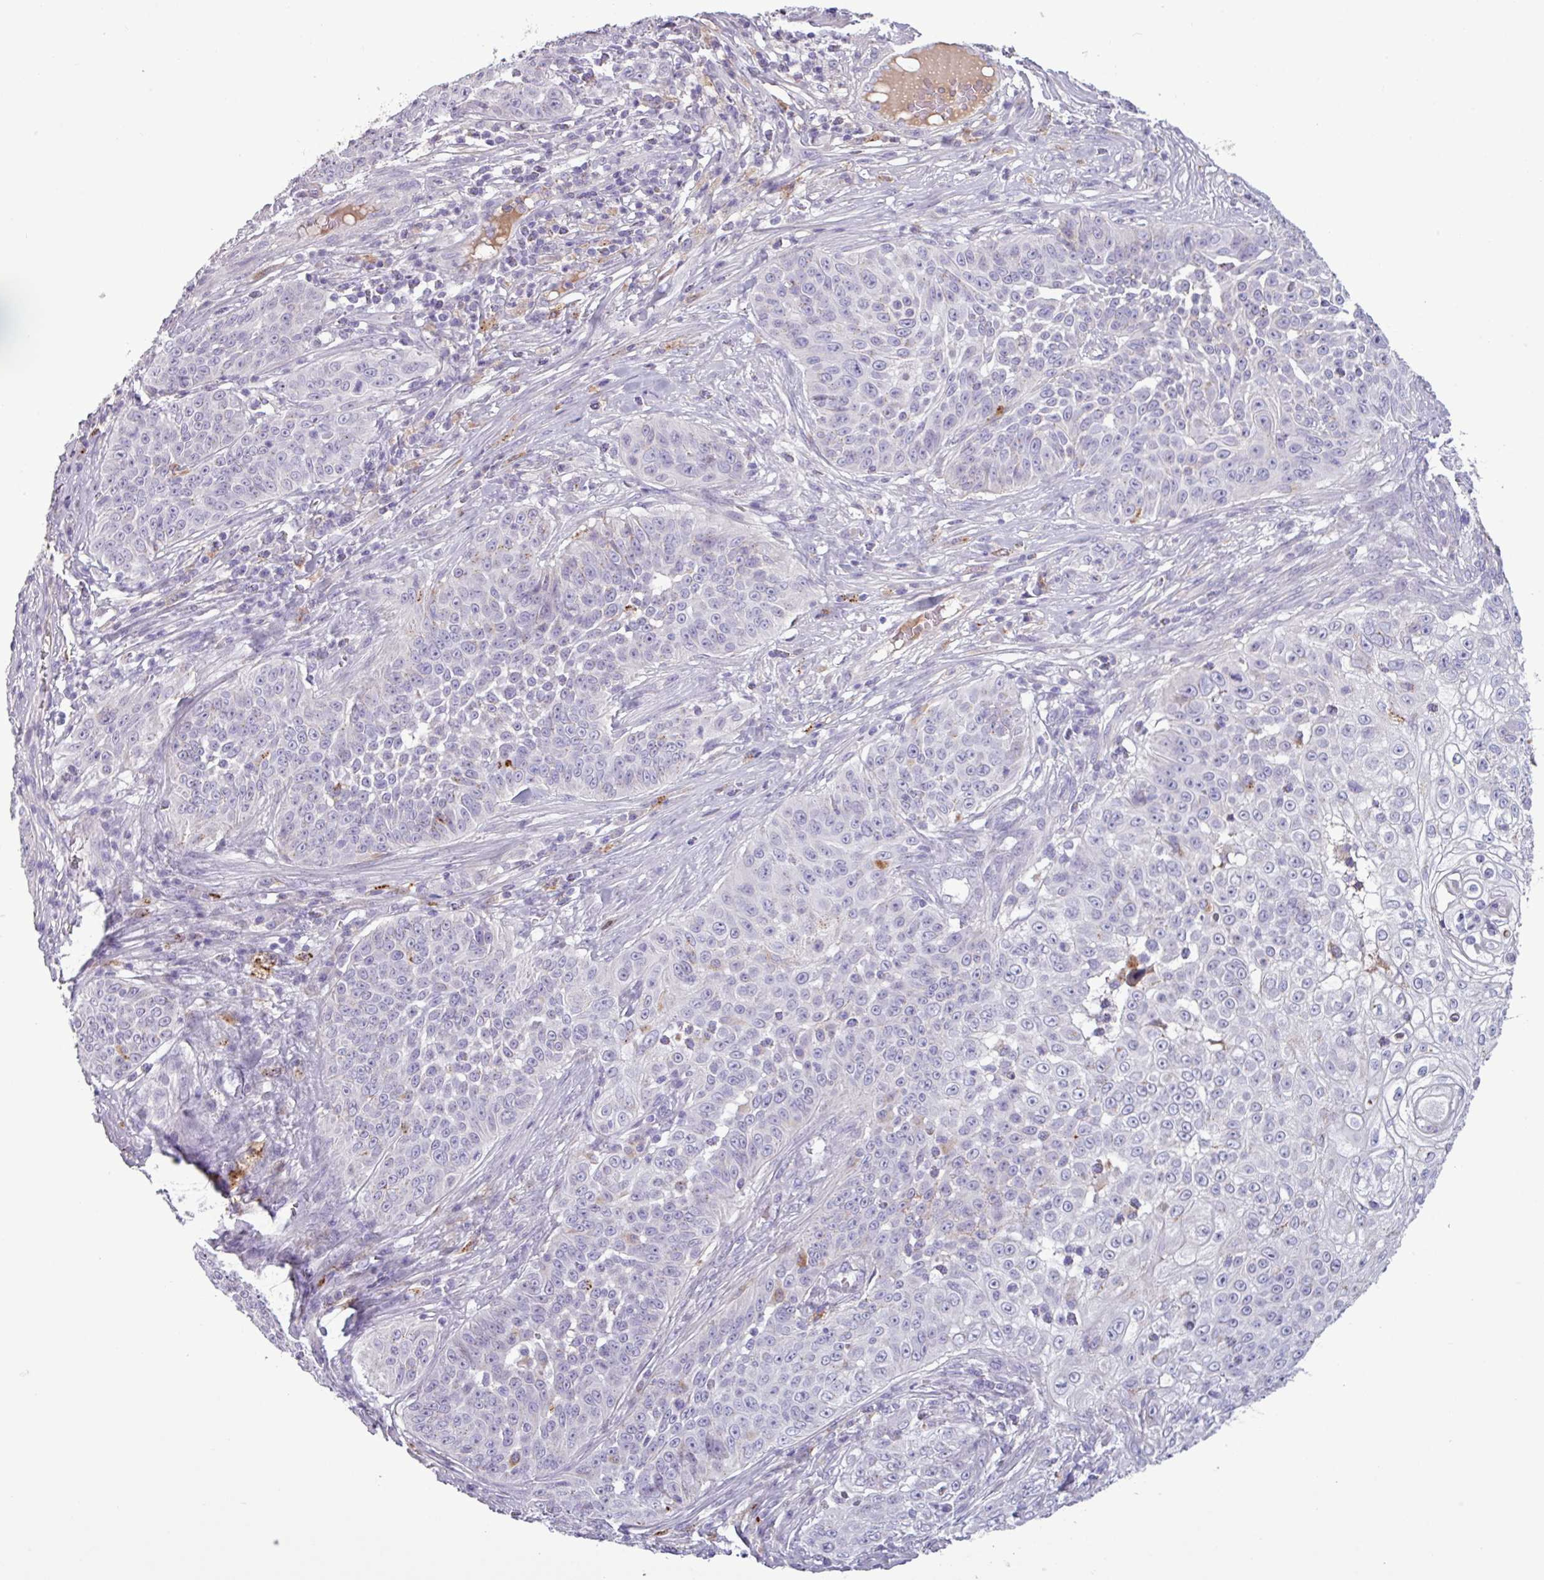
{"staining": {"intensity": "negative", "quantity": "none", "location": "none"}, "tissue": "skin cancer", "cell_type": "Tumor cells", "image_type": "cancer", "snomed": [{"axis": "morphology", "description": "Squamous cell carcinoma, NOS"}, {"axis": "topography", "description": "Skin"}], "caption": "Skin cancer (squamous cell carcinoma) stained for a protein using immunohistochemistry shows no staining tumor cells.", "gene": "C4B", "patient": {"sex": "male", "age": 24}}